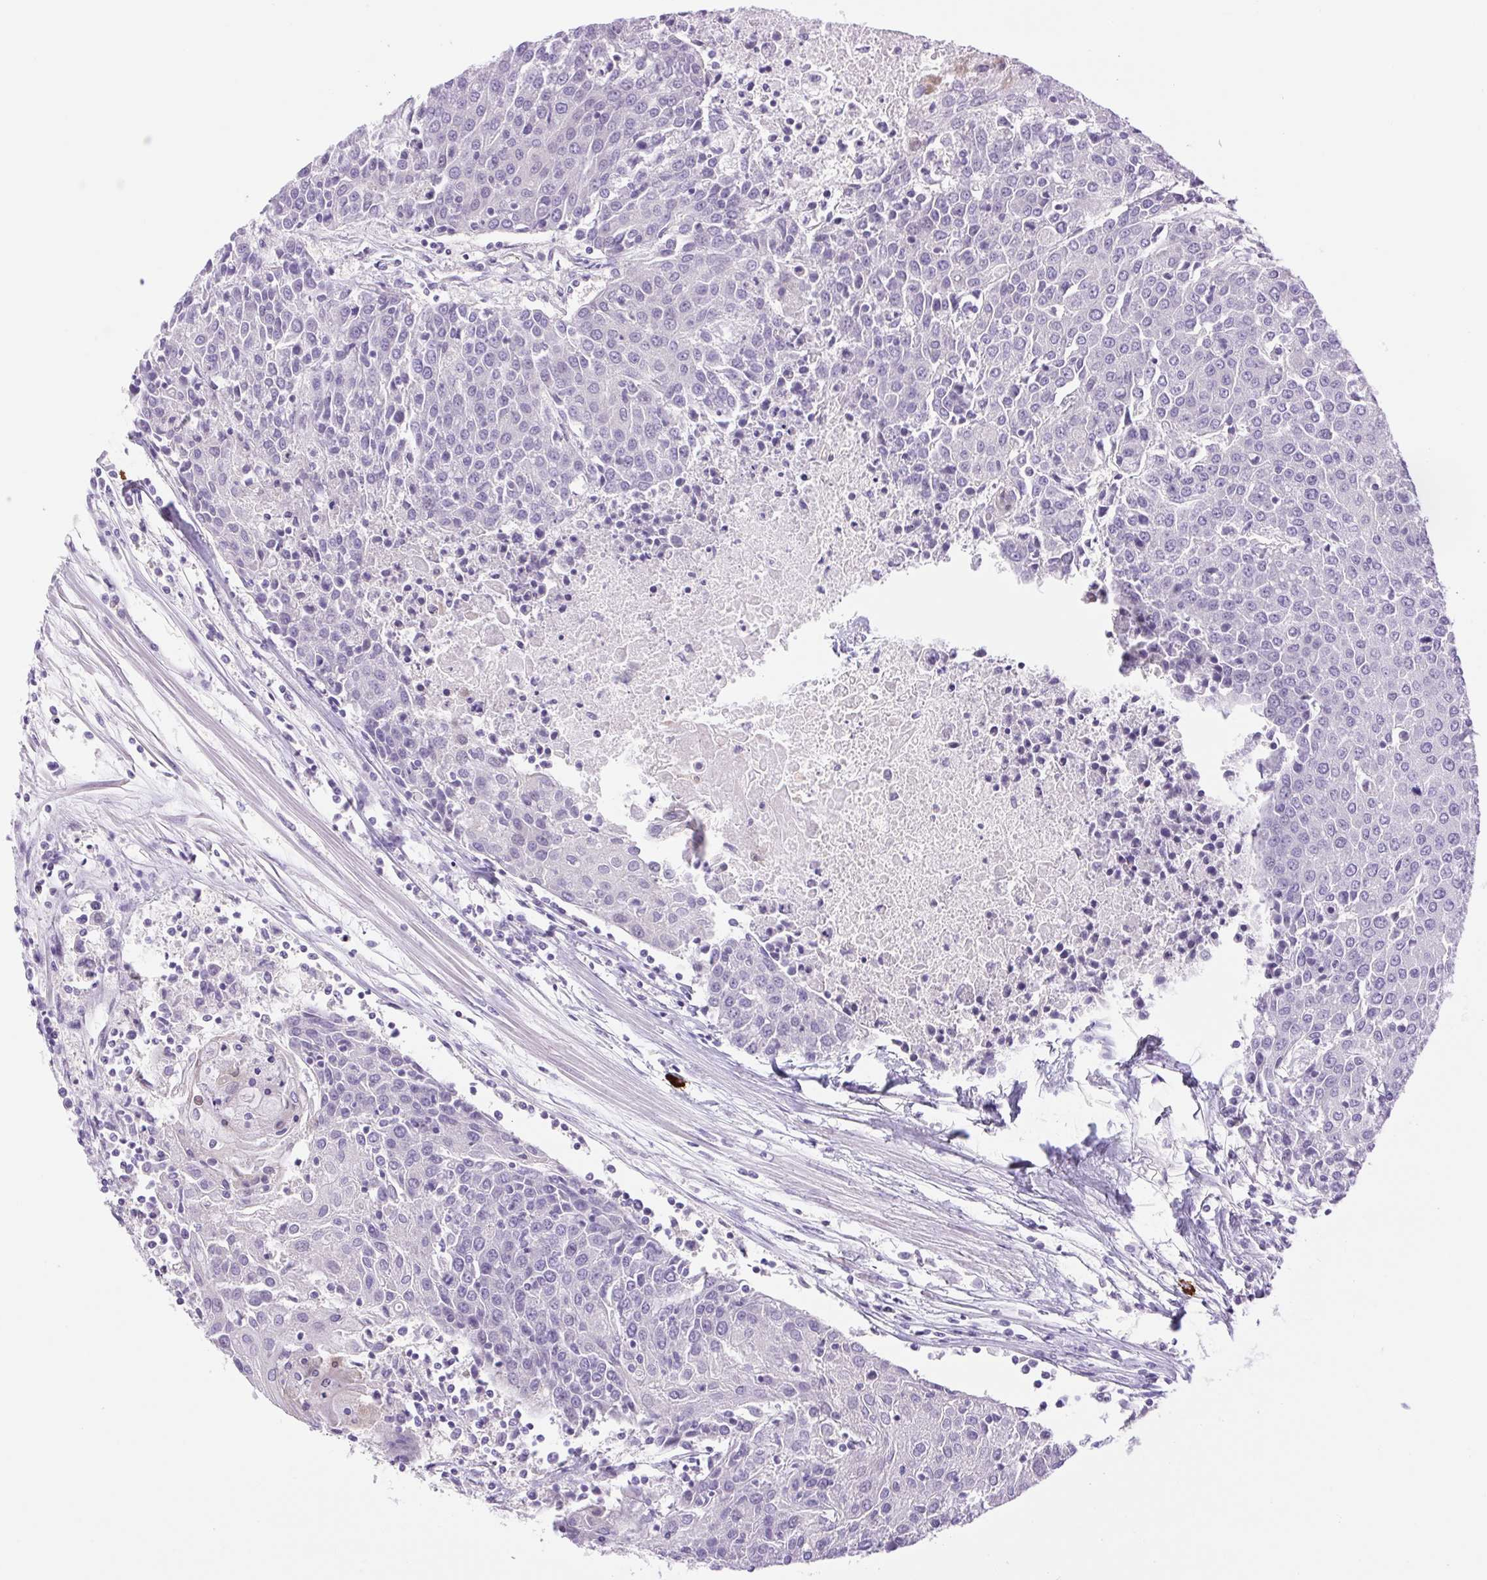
{"staining": {"intensity": "negative", "quantity": "none", "location": "none"}, "tissue": "urothelial cancer", "cell_type": "Tumor cells", "image_type": "cancer", "snomed": [{"axis": "morphology", "description": "Urothelial carcinoma, High grade"}, {"axis": "topography", "description": "Urinary bladder"}], "caption": "IHC photomicrograph of urothelial cancer stained for a protein (brown), which exhibits no expression in tumor cells.", "gene": "FAM177B", "patient": {"sex": "female", "age": 85}}